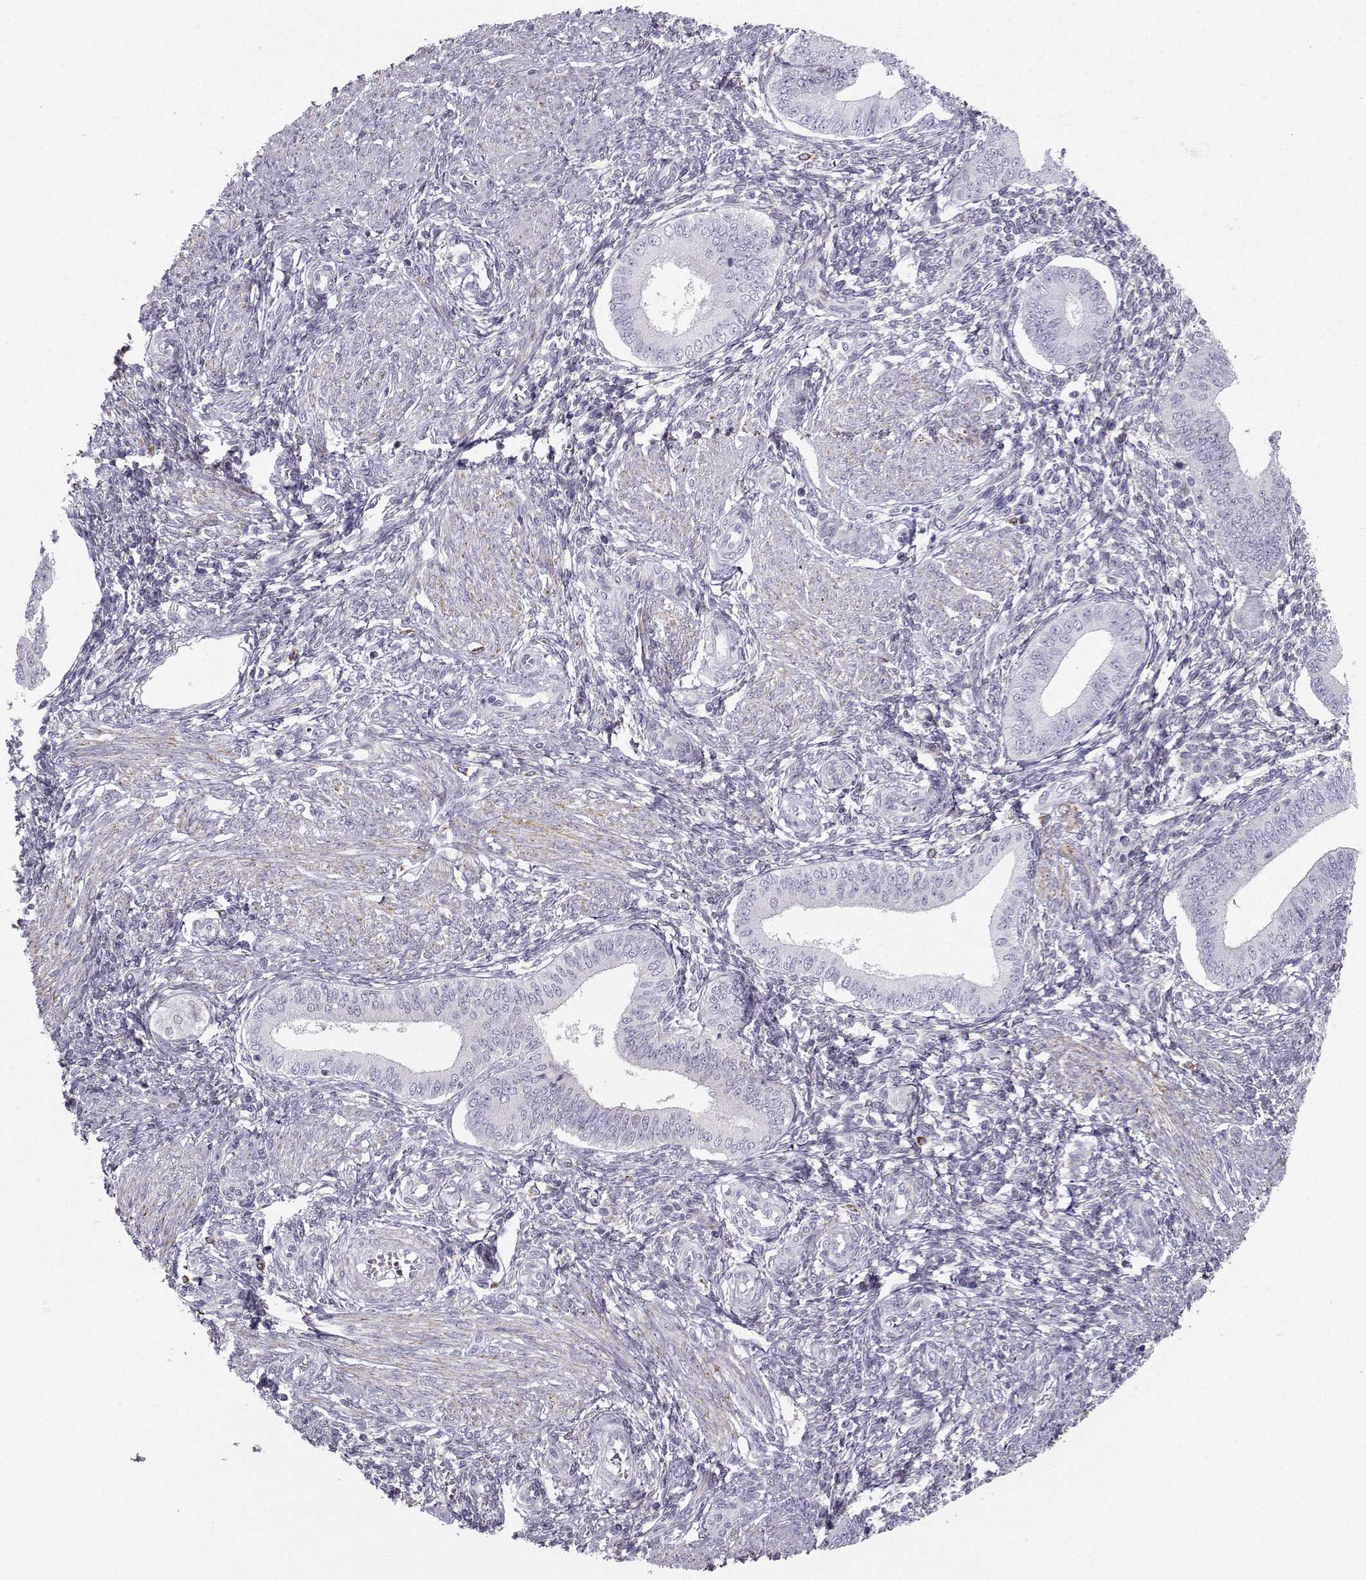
{"staining": {"intensity": "negative", "quantity": "none", "location": "none"}, "tissue": "endometrium", "cell_type": "Cells in endometrial stroma", "image_type": "normal", "snomed": [{"axis": "morphology", "description": "Normal tissue, NOS"}, {"axis": "topography", "description": "Endometrium"}], "caption": "Immunohistochemical staining of normal human endometrium demonstrates no significant staining in cells in endometrial stroma. Brightfield microscopy of IHC stained with DAB (3,3'-diaminobenzidine) (brown) and hematoxylin (blue), captured at high magnification.", "gene": "DCLK3", "patient": {"sex": "female", "age": 42}}